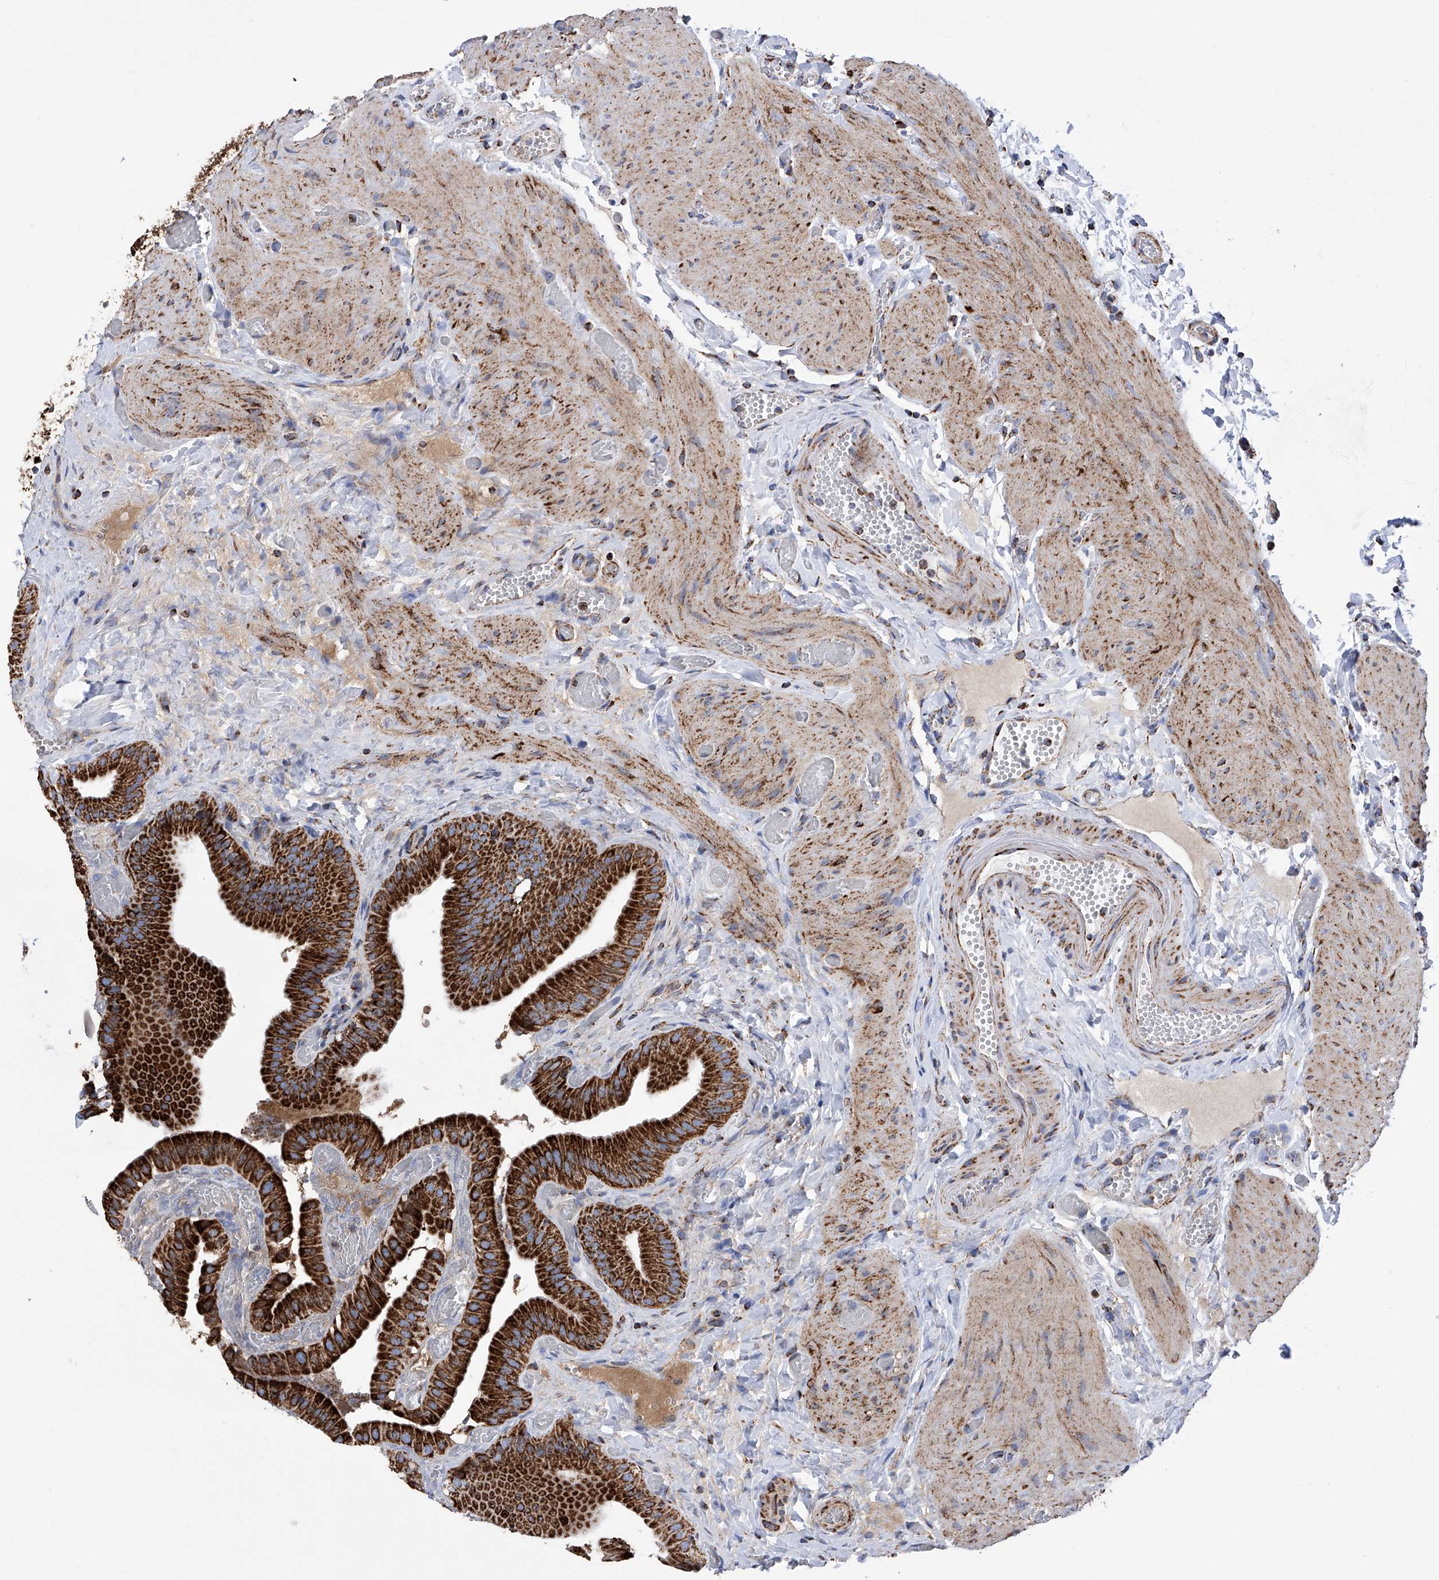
{"staining": {"intensity": "strong", "quantity": ">75%", "location": "cytoplasmic/membranous"}, "tissue": "gallbladder", "cell_type": "Glandular cells", "image_type": "normal", "snomed": [{"axis": "morphology", "description": "Normal tissue, NOS"}, {"axis": "topography", "description": "Gallbladder"}], "caption": "This photomicrograph displays IHC staining of normal gallbladder, with high strong cytoplasmic/membranous positivity in approximately >75% of glandular cells.", "gene": "ATP5PF", "patient": {"sex": "female", "age": 64}}